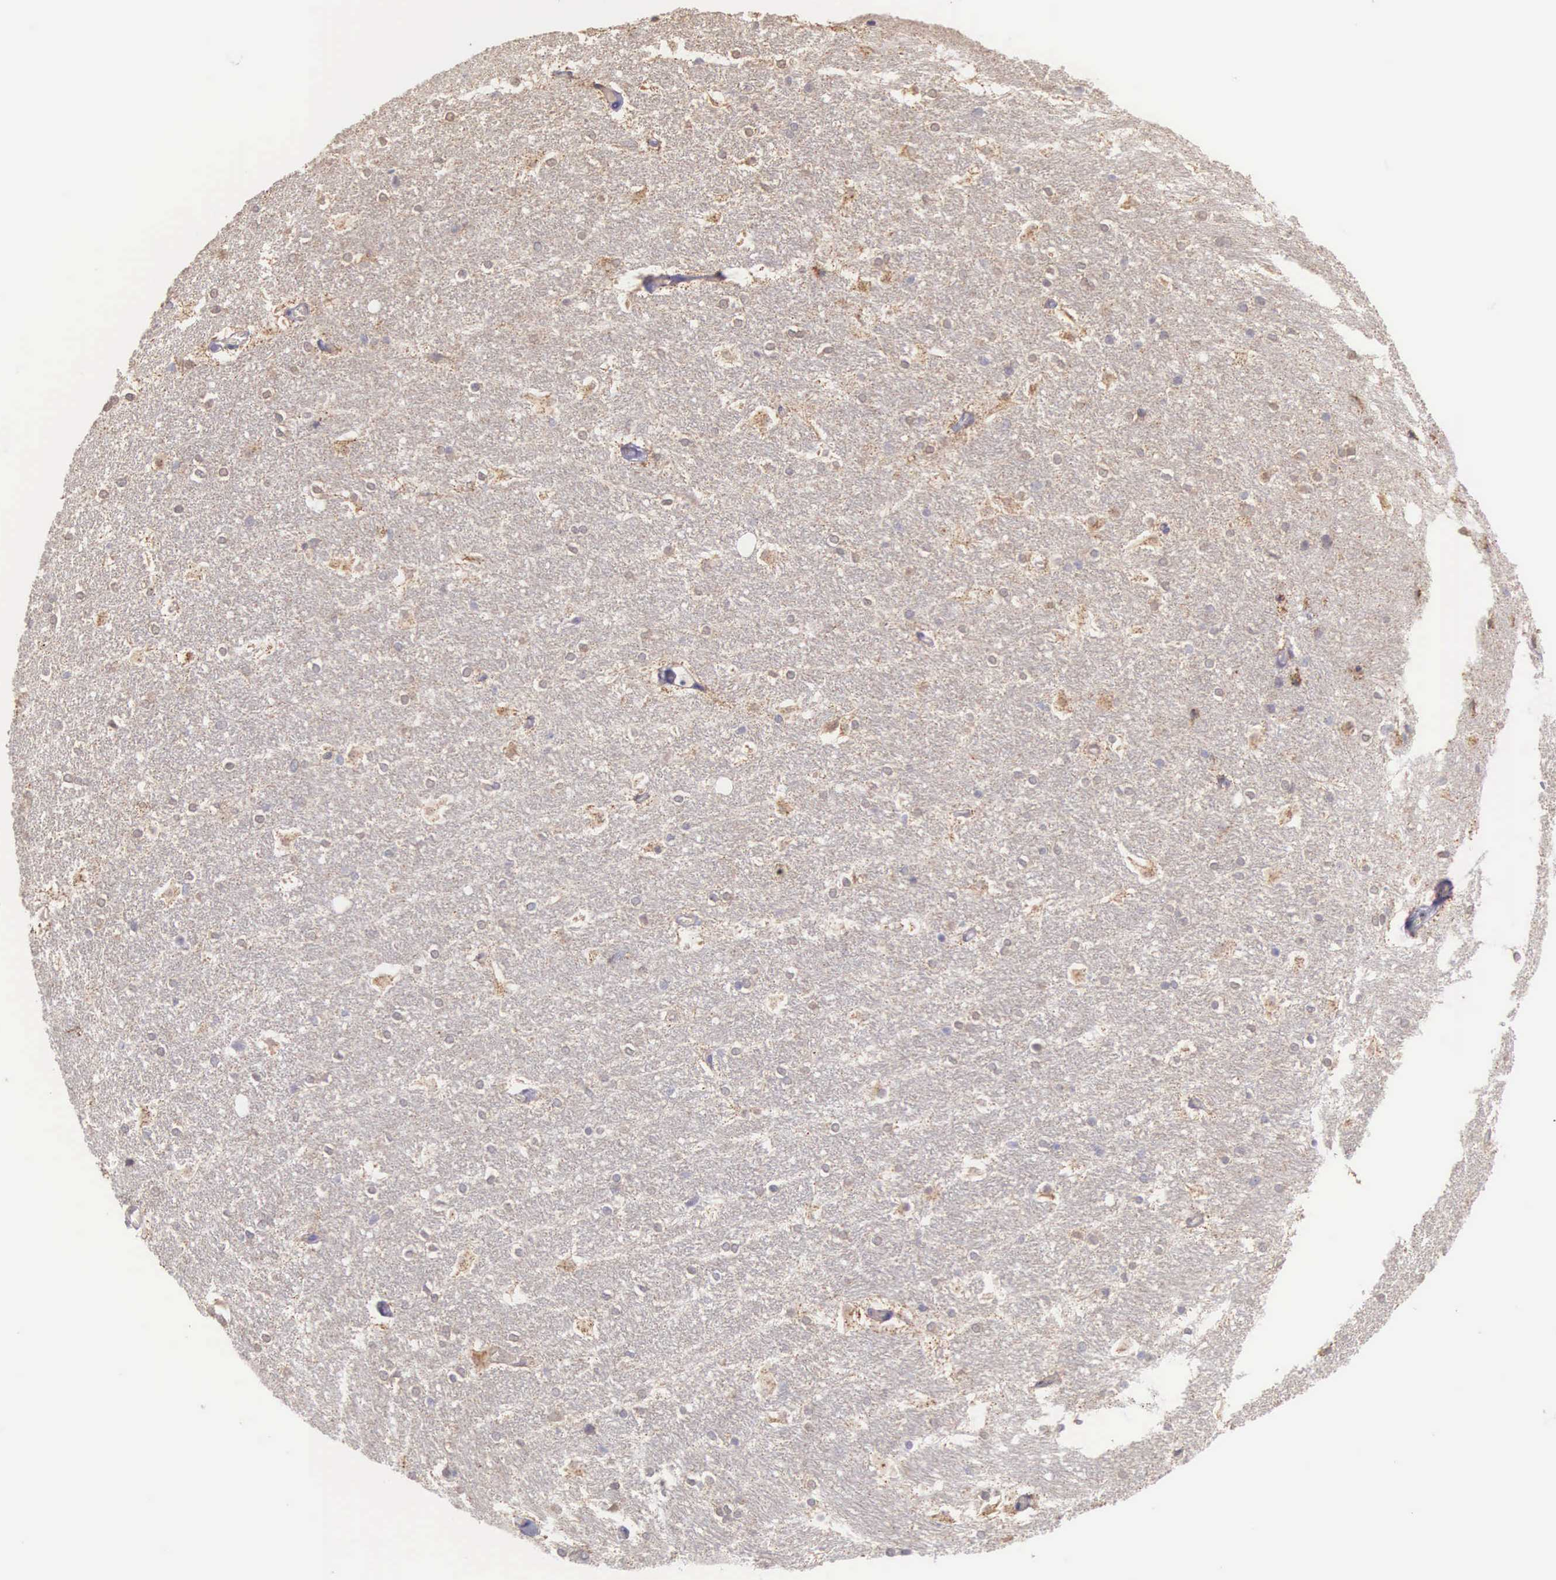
{"staining": {"intensity": "negative", "quantity": "none", "location": "none"}, "tissue": "hippocampus", "cell_type": "Glial cells", "image_type": "normal", "snomed": [{"axis": "morphology", "description": "Normal tissue, NOS"}, {"axis": "topography", "description": "Hippocampus"}], "caption": "Photomicrograph shows no protein positivity in glial cells of normal hippocampus. The staining is performed using DAB (3,3'-diaminobenzidine) brown chromogen with nuclei counter-stained in using hematoxylin.", "gene": "PIR", "patient": {"sex": "female", "age": 19}}